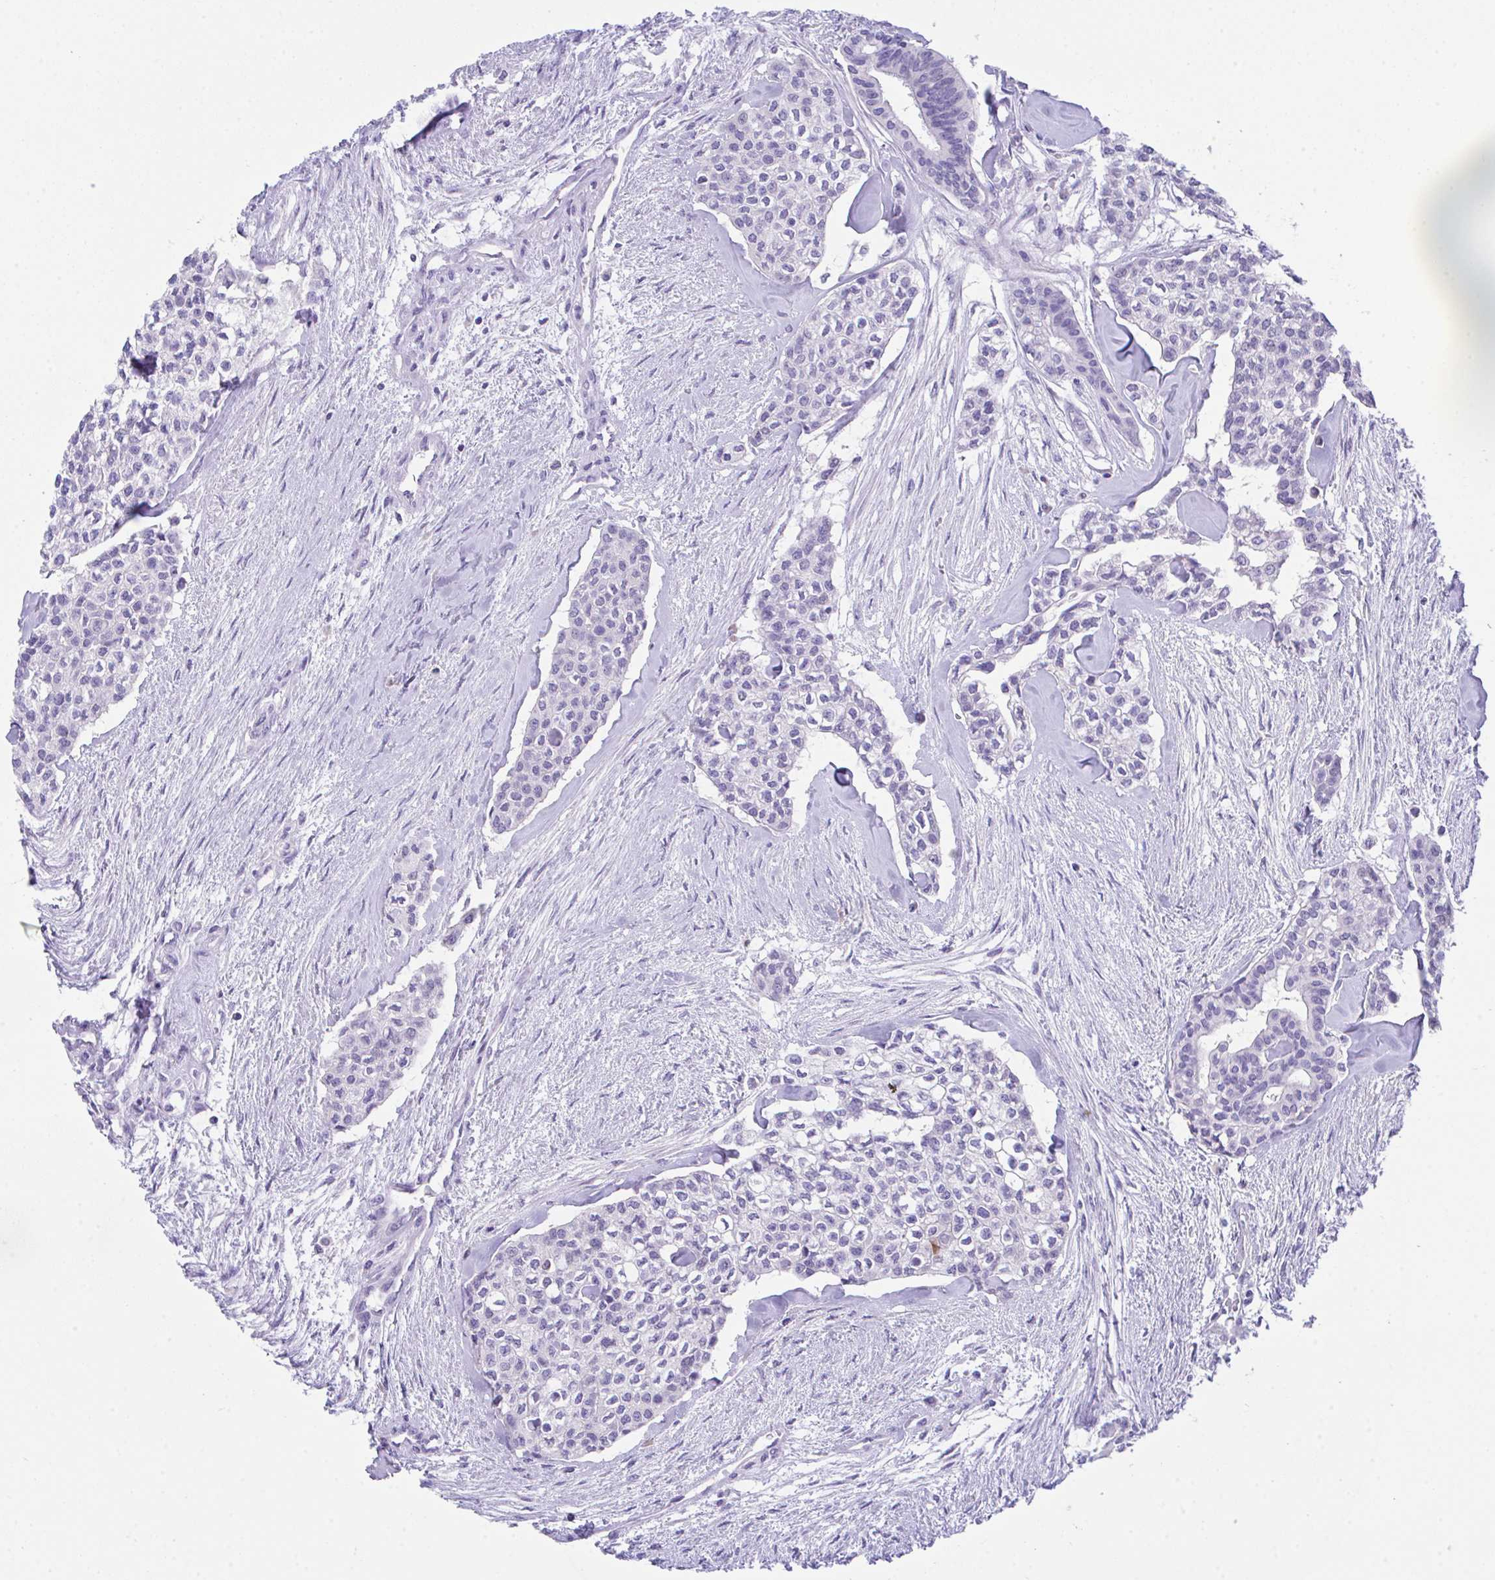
{"staining": {"intensity": "negative", "quantity": "none", "location": "none"}, "tissue": "head and neck cancer", "cell_type": "Tumor cells", "image_type": "cancer", "snomed": [{"axis": "morphology", "description": "Adenocarcinoma, NOS"}, {"axis": "topography", "description": "Head-Neck"}], "caption": "Immunohistochemistry of human head and neck cancer (adenocarcinoma) reveals no staining in tumor cells.", "gene": "HOXB4", "patient": {"sex": "male", "age": 81}}